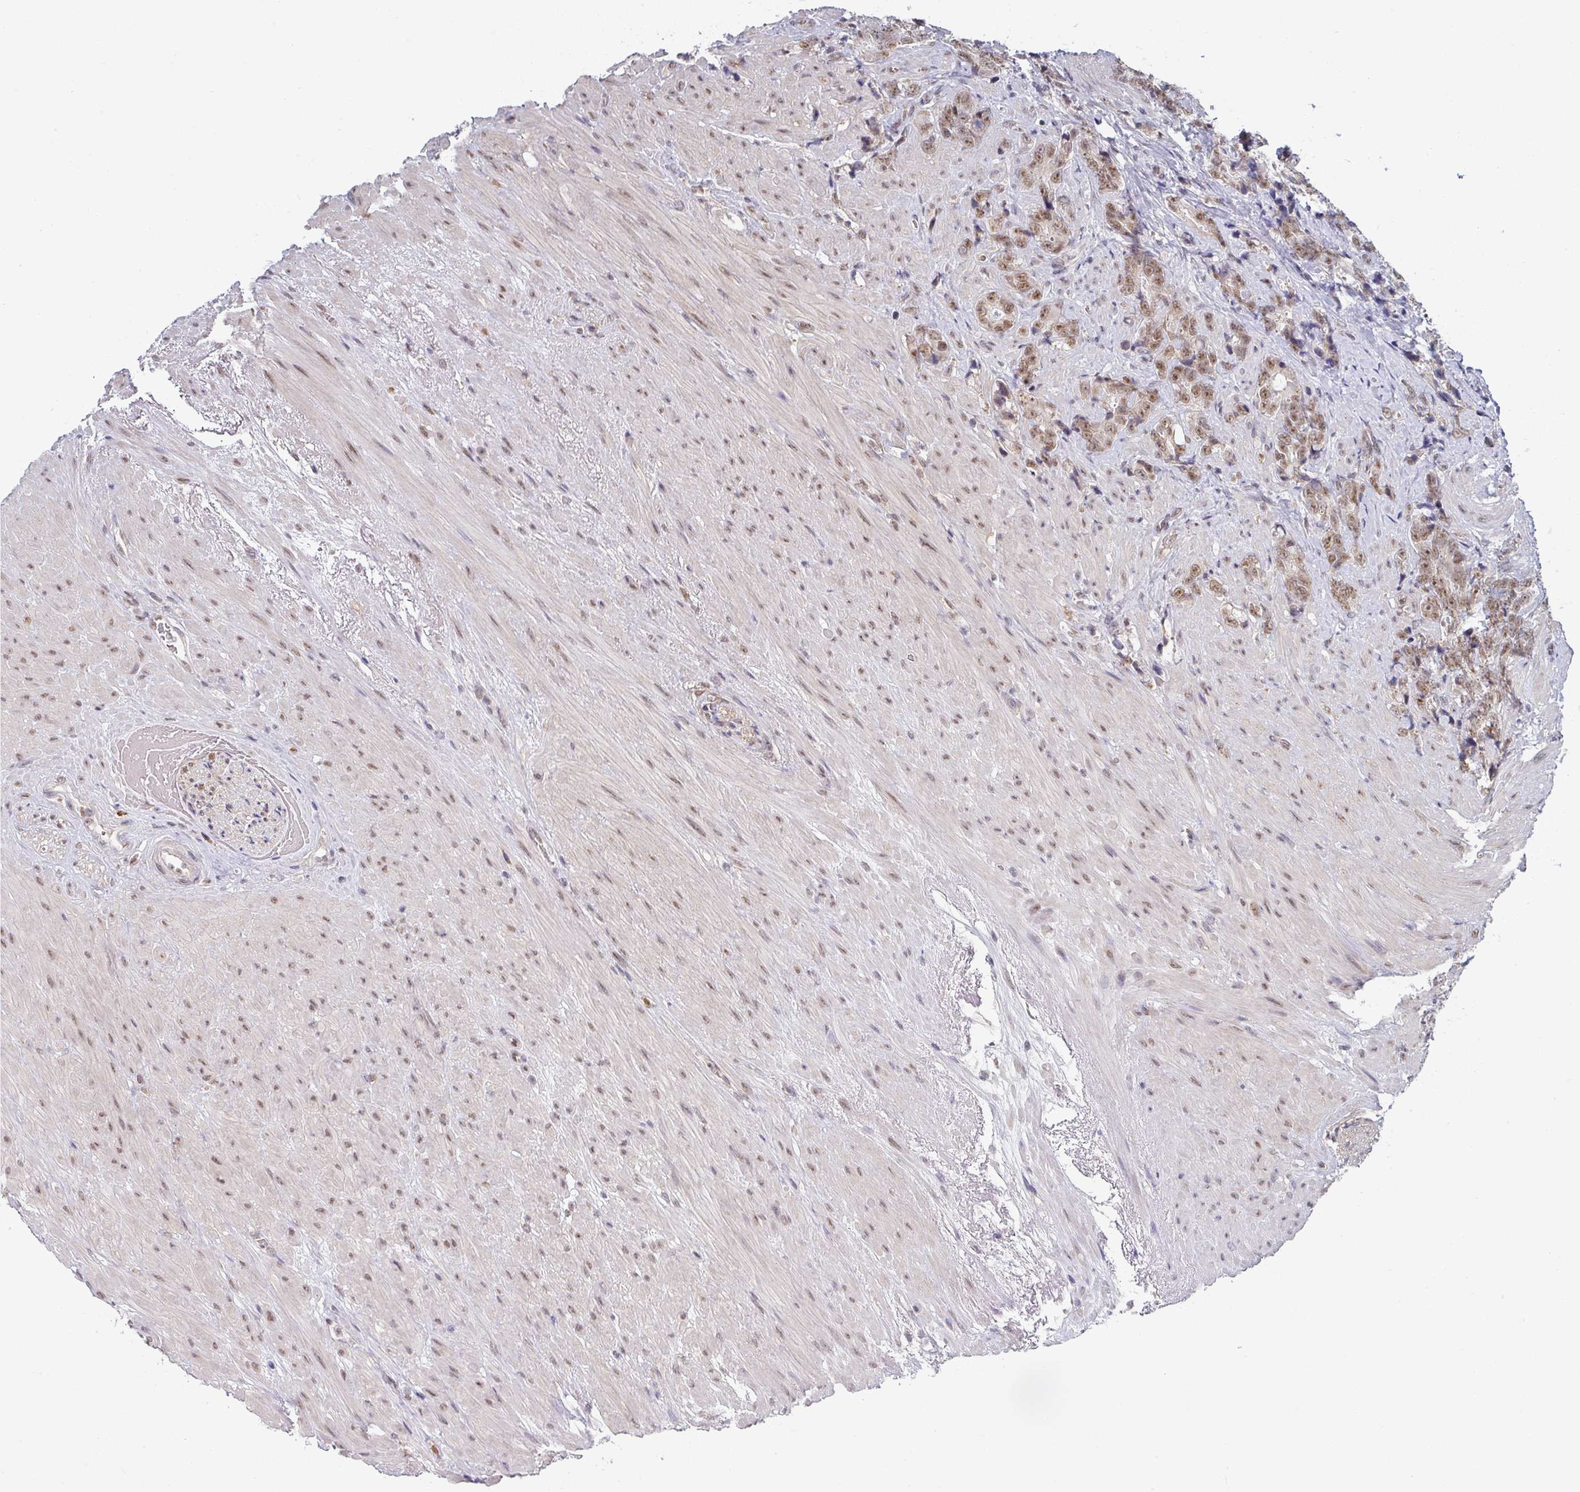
{"staining": {"intensity": "moderate", "quantity": ">75%", "location": "nuclear"}, "tissue": "prostate cancer", "cell_type": "Tumor cells", "image_type": "cancer", "snomed": [{"axis": "morphology", "description": "Adenocarcinoma, High grade"}, {"axis": "topography", "description": "Prostate"}], "caption": "Prostate high-grade adenocarcinoma stained with a brown dye exhibits moderate nuclear positive staining in about >75% of tumor cells.", "gene": "TMED5", "patient": {"sex": "male", "age": 74}}